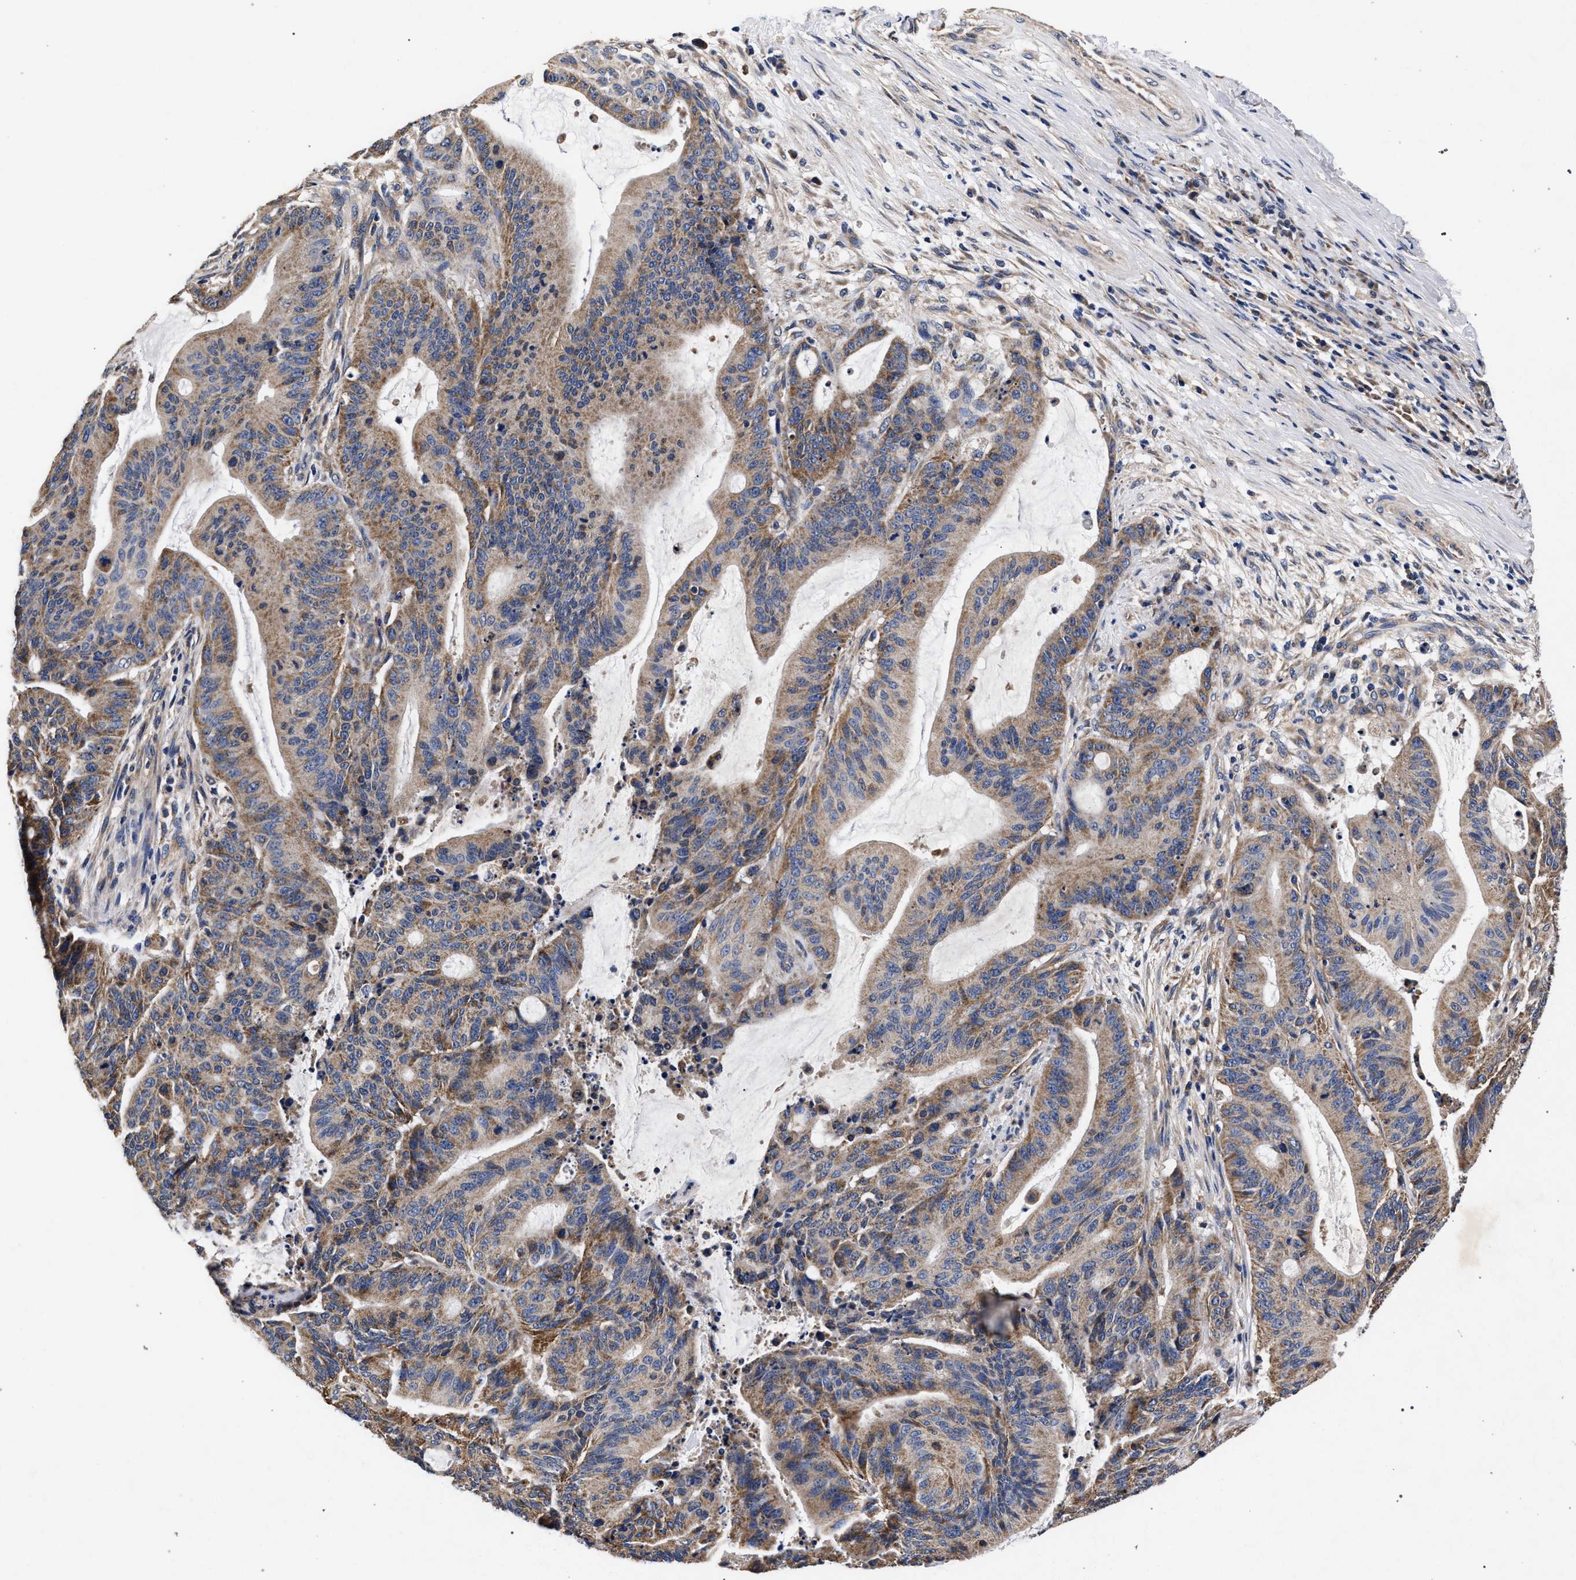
{"staining": {"intensity": "moderate", "quantity": ">75%", "location": "cytoplasmic/membranous"}, "tissue": "liver cancer", "cell_type": "Tumor cells", "image_type": "cancer", "snomed": [{"axis": "morphology", "description": "Normal tissue, NOS"}, {"axis": "morphology", "description": "Cholangiocarcinoma"}, {"axis": "topography", "description": "Liver"}, {"axis": "topography", "description": "Peripheral nerve tissue"}], "caption": "The micrograph shows staining of cholangiocarcinoma (liver), revealing moderate cytoplasmic/membranous protein staining (brown color) within tumor cells.", "gene": "CFAP95", "patient": {"sex": "female", "age": 73}}